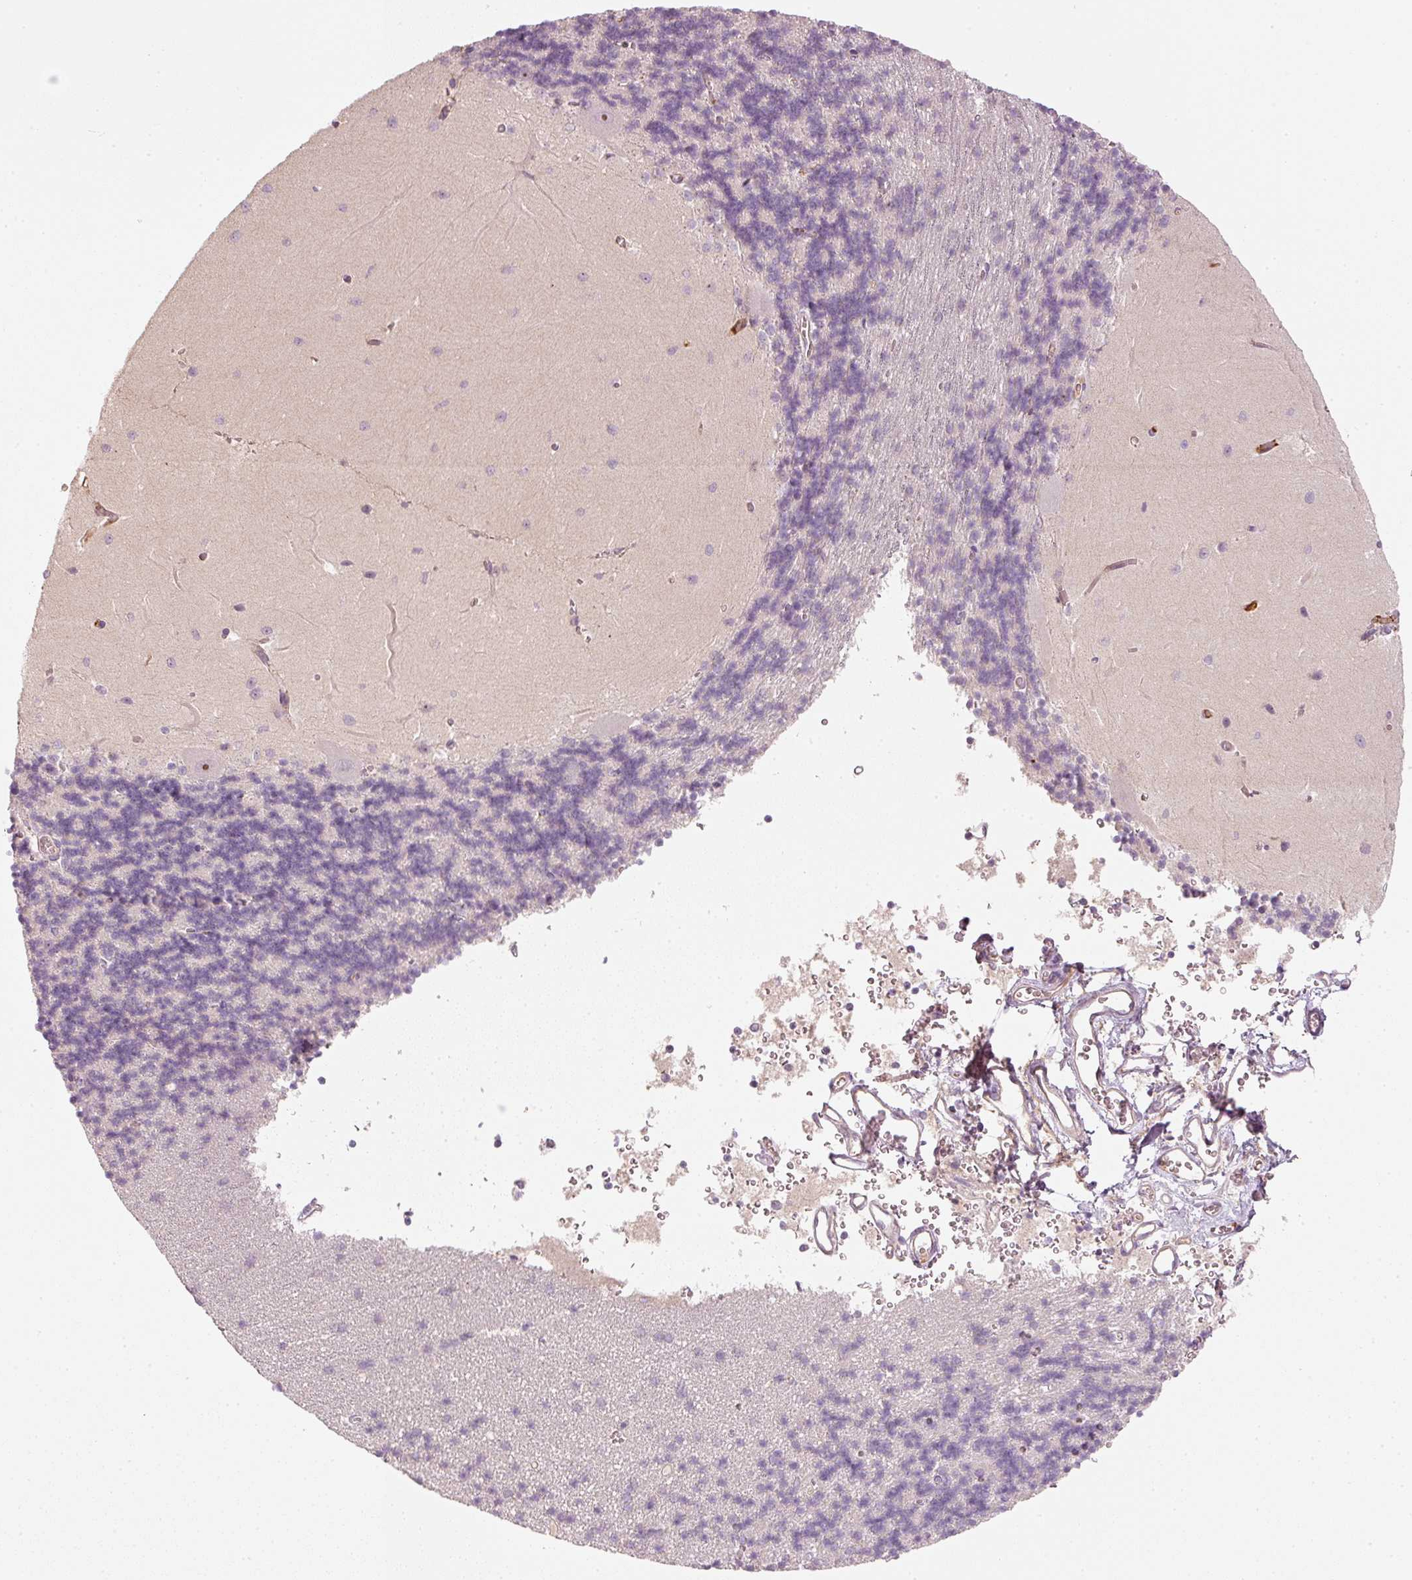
{"staining": {"intensity": "negative", "quantity": "none", "location": "none"}, "tissue": "cerebellum", "cell_type": "Cells in granular layer", "image_type": "normal", "snomed": [{"axis": "morphology", "description": "Normal tissue, NOS"}, {"axis": "topography", "description": "Cerebellum"}], "caption": "A high-resolution image shows IHC staining of normal cerebellum, which reveals no significant staining in cells in granular layer.", "gene": "VCAM1", "patient": {"sex": "male", "age": 37}}